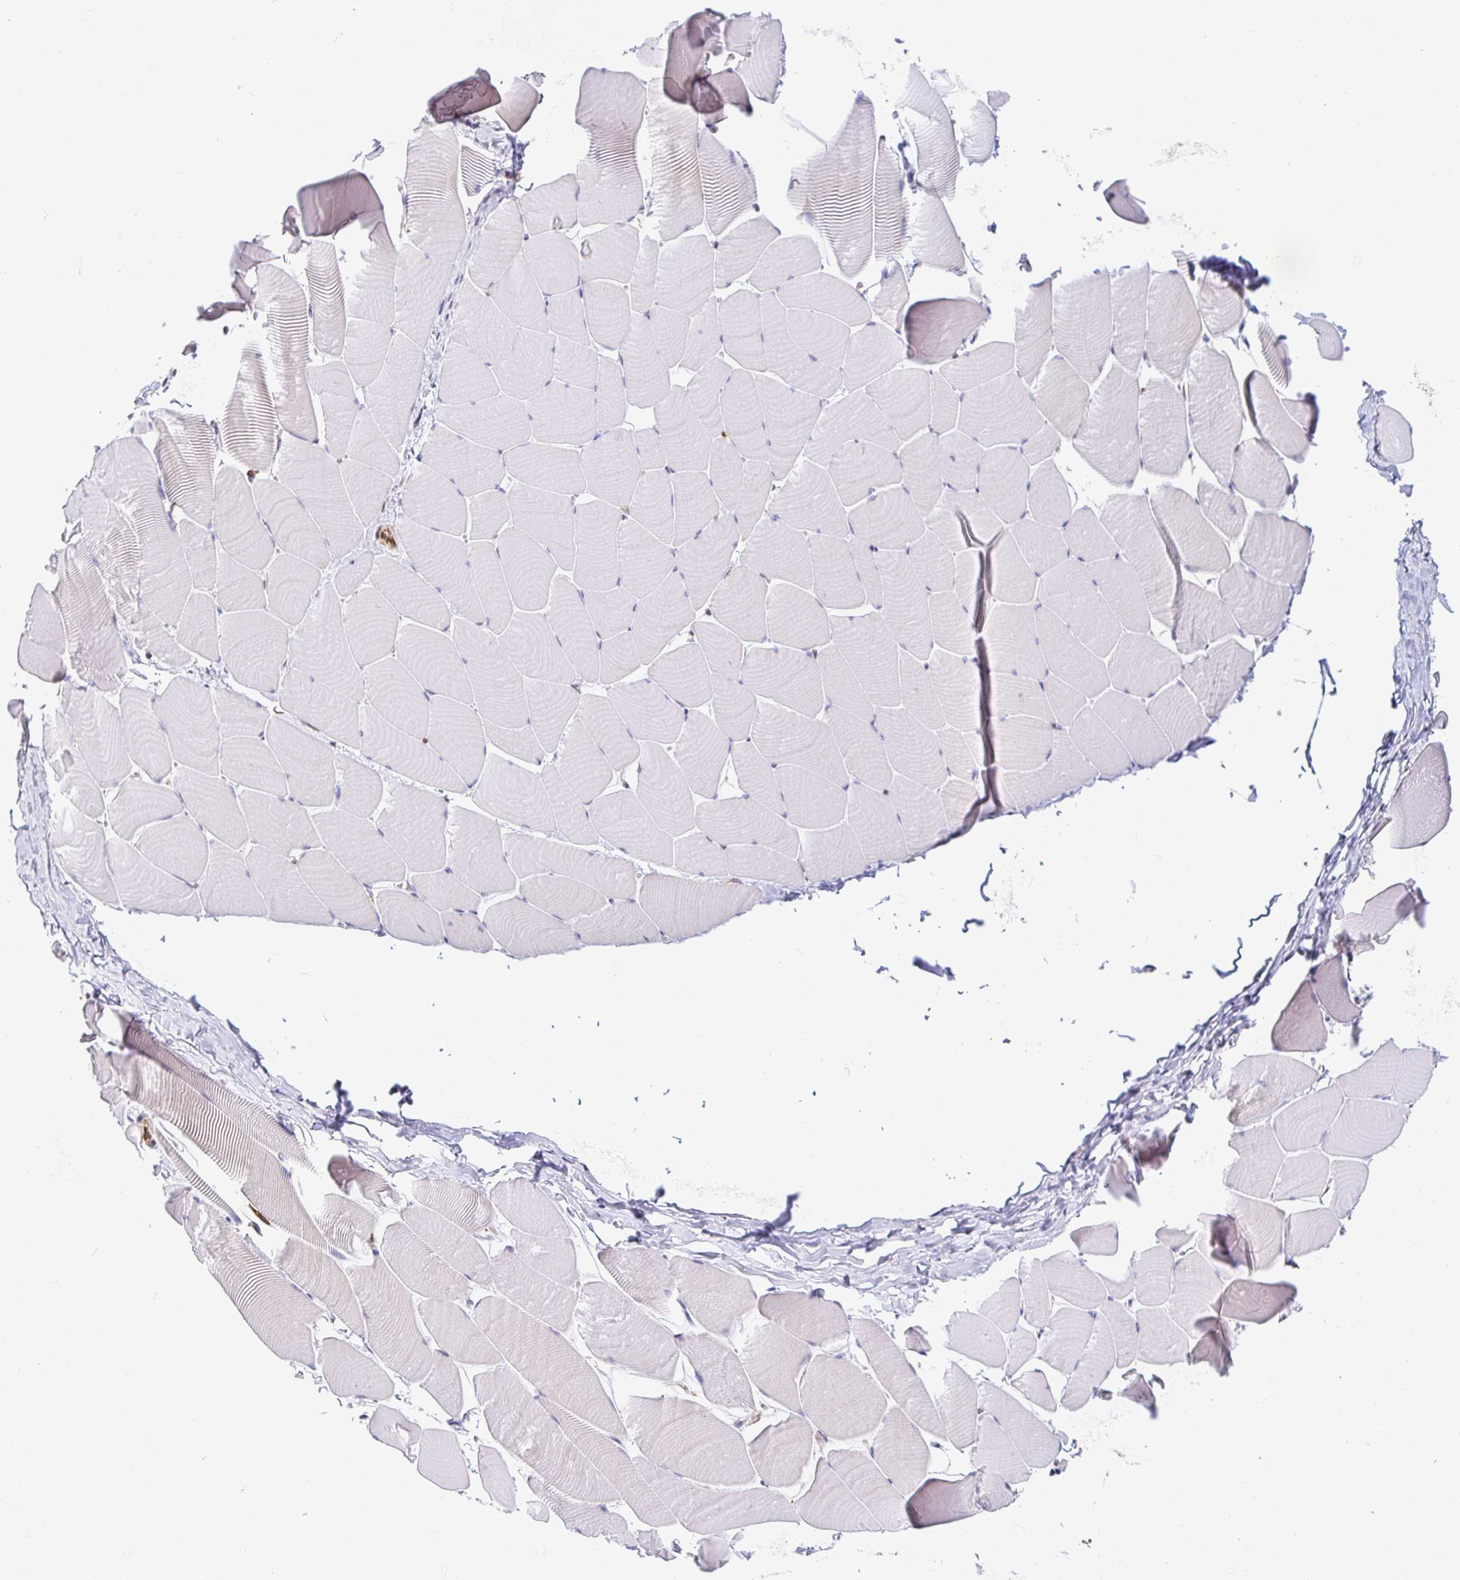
{"staining": {"intensity": "negative", "quantity": "none", "location": "none"}, "tissue": "skeletal muscle", "cell_type": "Myocytes", "image_type": "normal", "snomed": [{"axis": "morphology", "description": "Normal tissue, NOS"}, {"axis": "topography", "description": "Skeletal muscle"}], "caption": "High power microscopy micrograph of an immunohistochemistry histopathology image of normal skeletal muscle, revealing no significant expression in myocytes.", "gene": "TP53I11", "patient": {"sex": "male", "age": 25}}